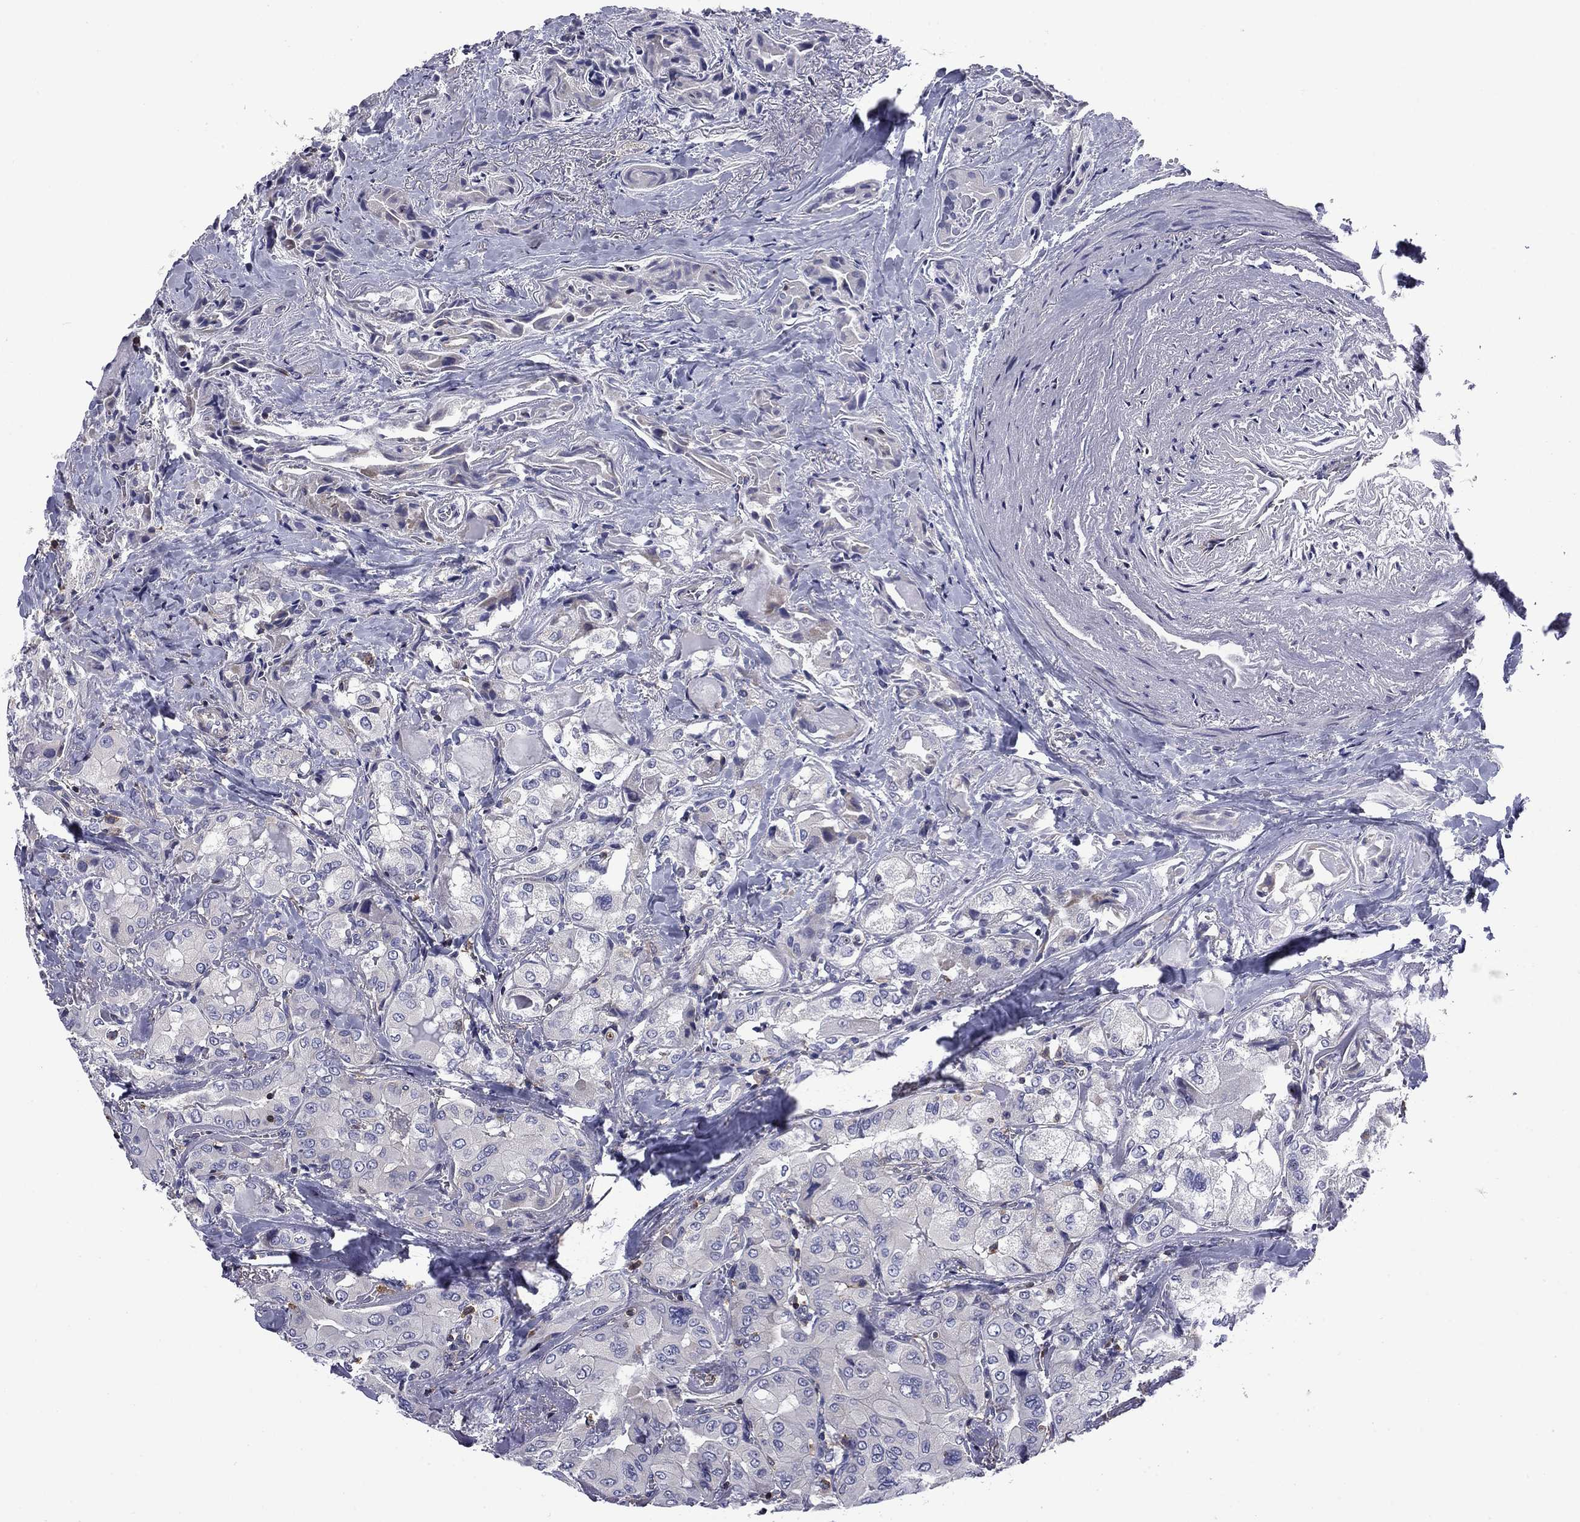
{"staining": {"intensity": "negative", "quantity": "none", "location": "none"}, "tissue": "thyroid cancer", "cell_type": "Tumor cells", "image_type": "cancer", "snomed": [{"axis": "morphology", "description": "Normal tissue, NOS"}, {"axis": "morphology", "description": "Papillary adenocarcinoma, NOS"}, {"axis": "topography", "description": "Thyroid gland"}], "caption": "This is a micrograph of immunohistochemistry (IHC) staining of papillary adenocarcinoma (thyroid), which shows no staining in tumor cells. Brightfield microscopy of immunohistochemistry stained with DAB (brown) and hematoxylin (blue), captured at high magnification.", "gene": "ARHGAP45", "patient": {"sex": "female", "age": 66}}